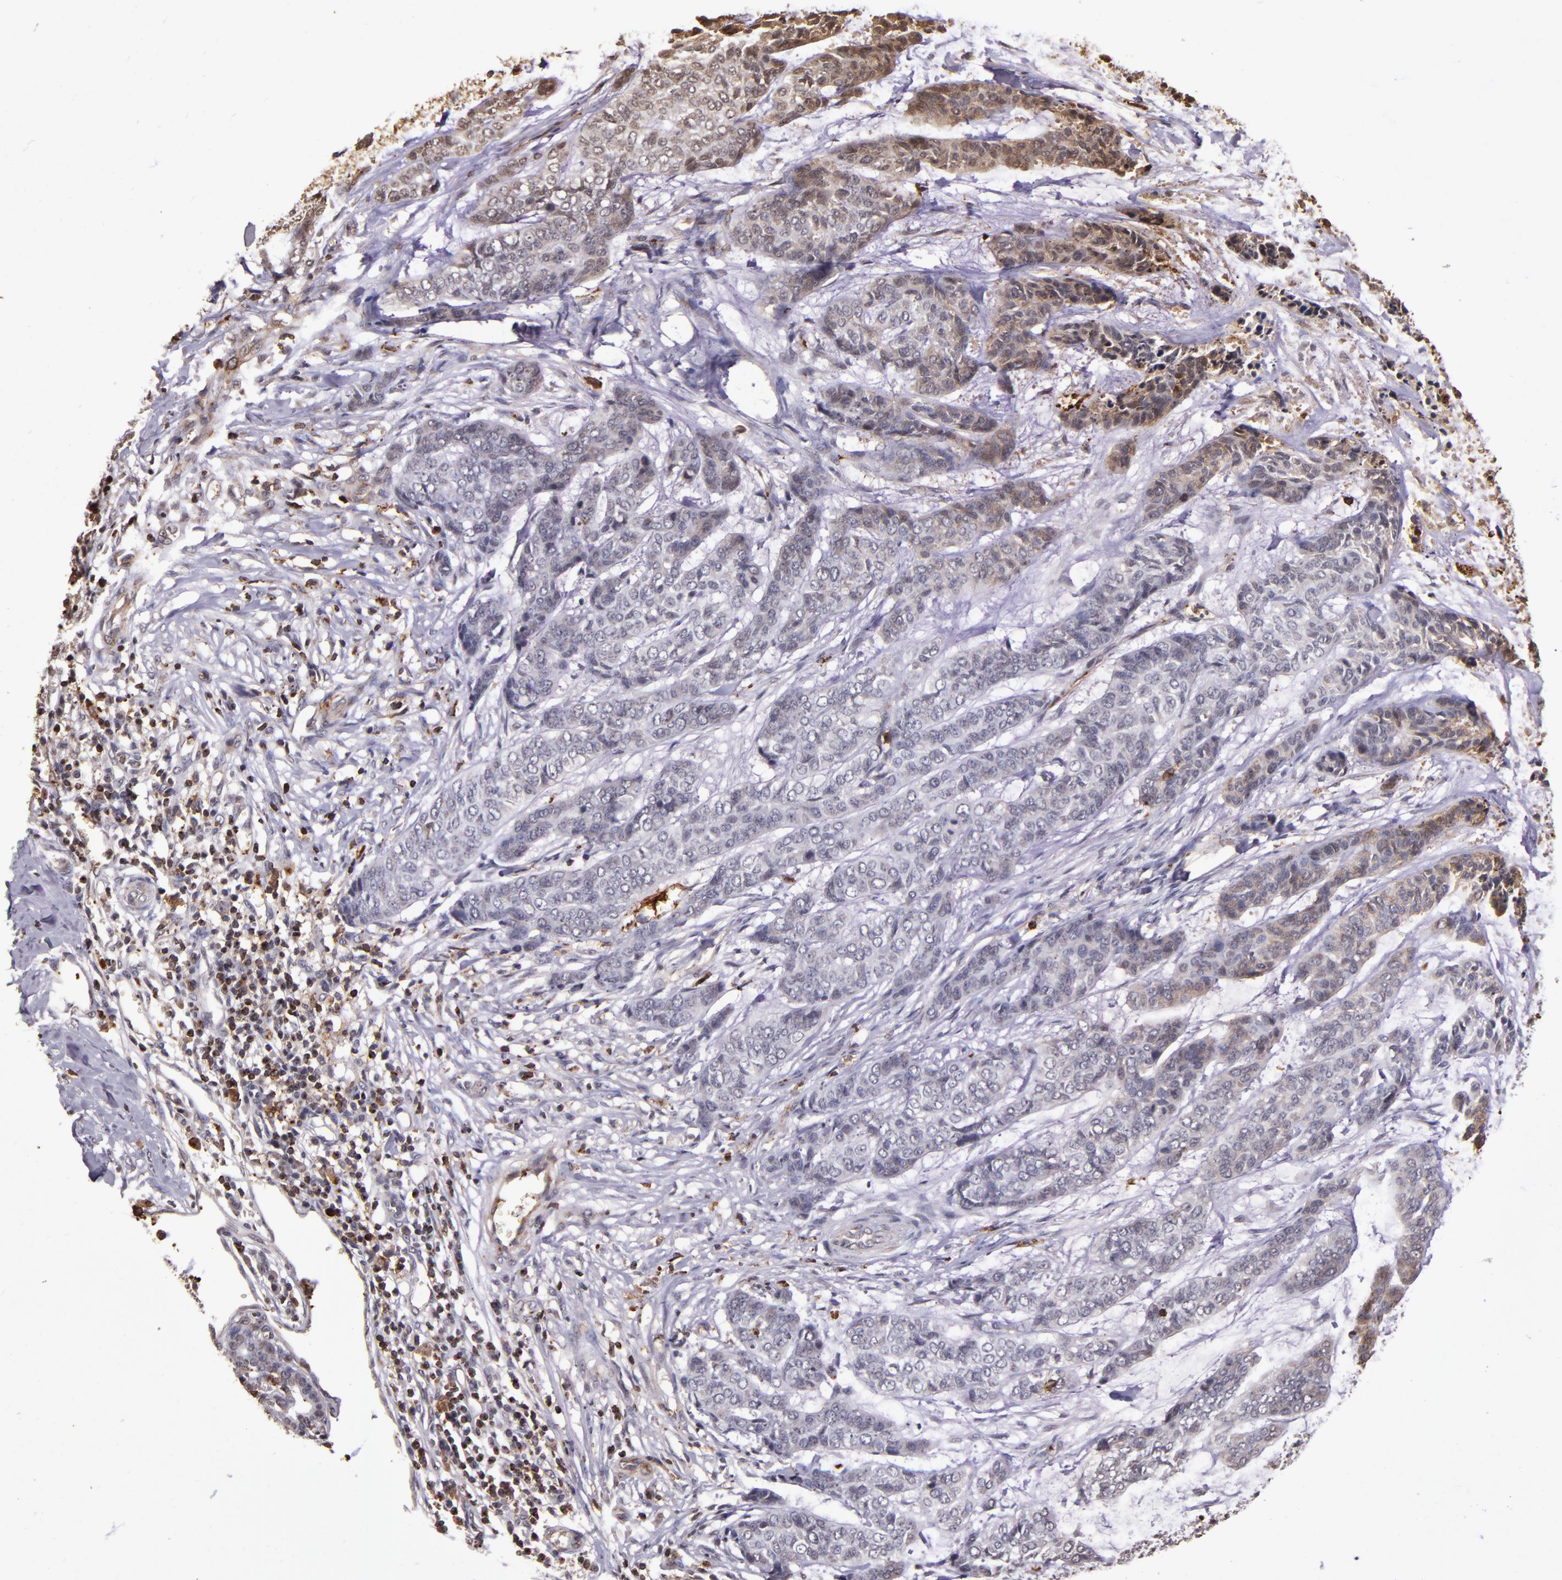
{"staining": {"intensity": "moderate", "quantity": "<25%", "location": "cytoplasmic/membranous"}, "tissue": "skin cancer", "cell_type": "Tumor cells", "image_type": "cancer", "snomed": [{"axis": "morphology", "description": "Basal cell carcinoma"}, {"axis": "topography", "description": "Skin"}], "caption": "A photomicrograph of human skin cancer (basal cell carcinoma) stained for a protein reveals moderate cytoplasmic/membranous brown staining in tumor cells. The protein is stained brown, and the nuclei are stained in blue (DAB (3,3'-diaminobenzidine) IHC with brightfield microscopy, high magnification).", "gene": "SLC2A3", "patient": {"sex": "female", "age": 64}}